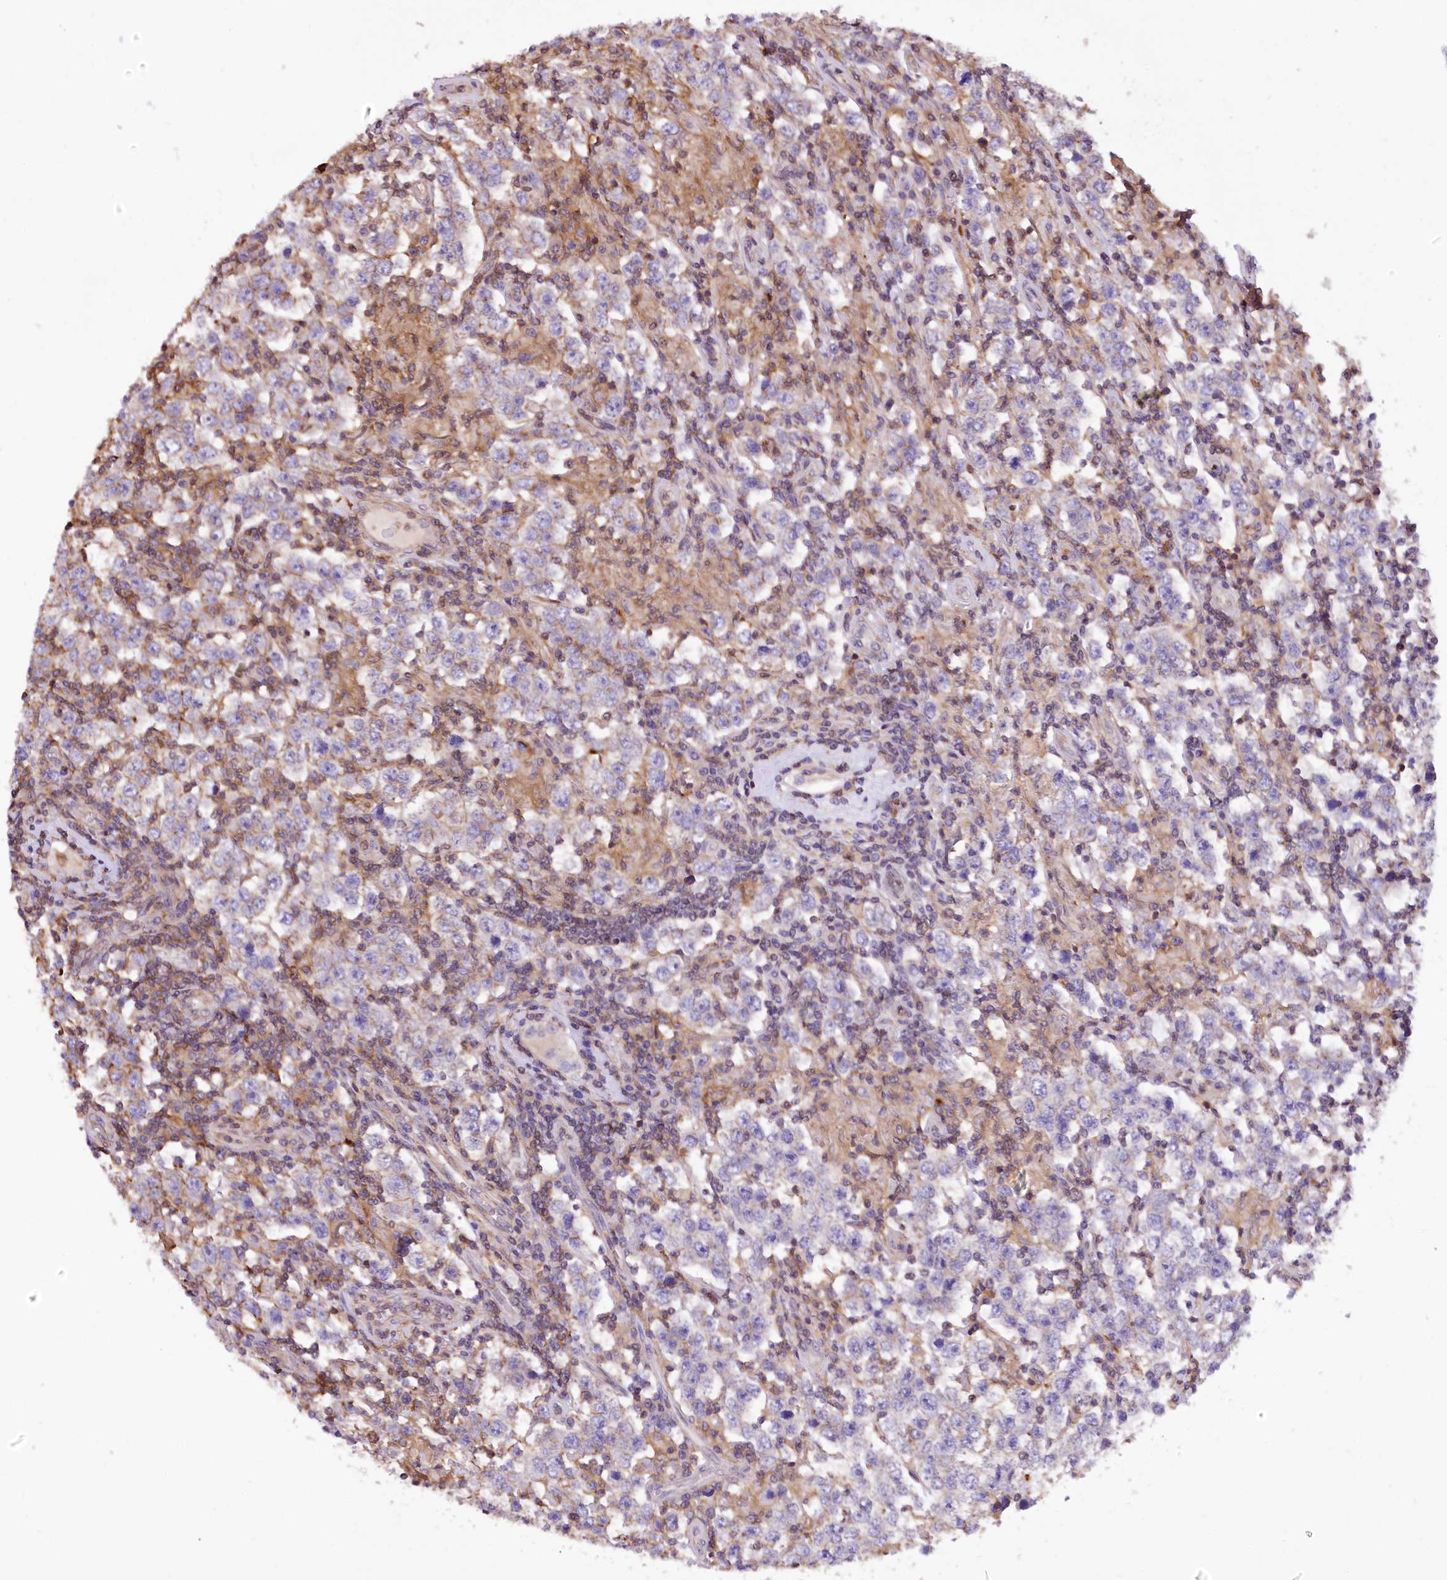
{"staining": {"intensity": "moderate", "quantity": "<25%", "location": "cytoplasmic/membranous"}, "tissue": "testis cancer", "cell_type": "Tumor cells", "image_type": "cancer", "snomed": [{"axis": "morphology", "description": "Normal tissue, NOS"}, {"axis": "morphology", "description": "Urothelial carcinoma, High grade"}, {"axis": "morphology", "description": "Seminoma, NOS"}, {"axis": "morphology", "description": "Carcinoma, Embryonal, NOS"}, {"axis": "topography", "description": "Urinary bladder"}, {"axis": "topography", "description": "Testis"}], "caption": "Immunohistochemical staining of human testis cancer (embryonal carcinoma) displays low levels of moderate cytoplasmic/membranous protein expression in about <25% of tumor cells. The protein is shown in brown color, while the nuclei are stained blue.", "gene": "DPP3", "patient": {"sex": "male", "age": 41}}